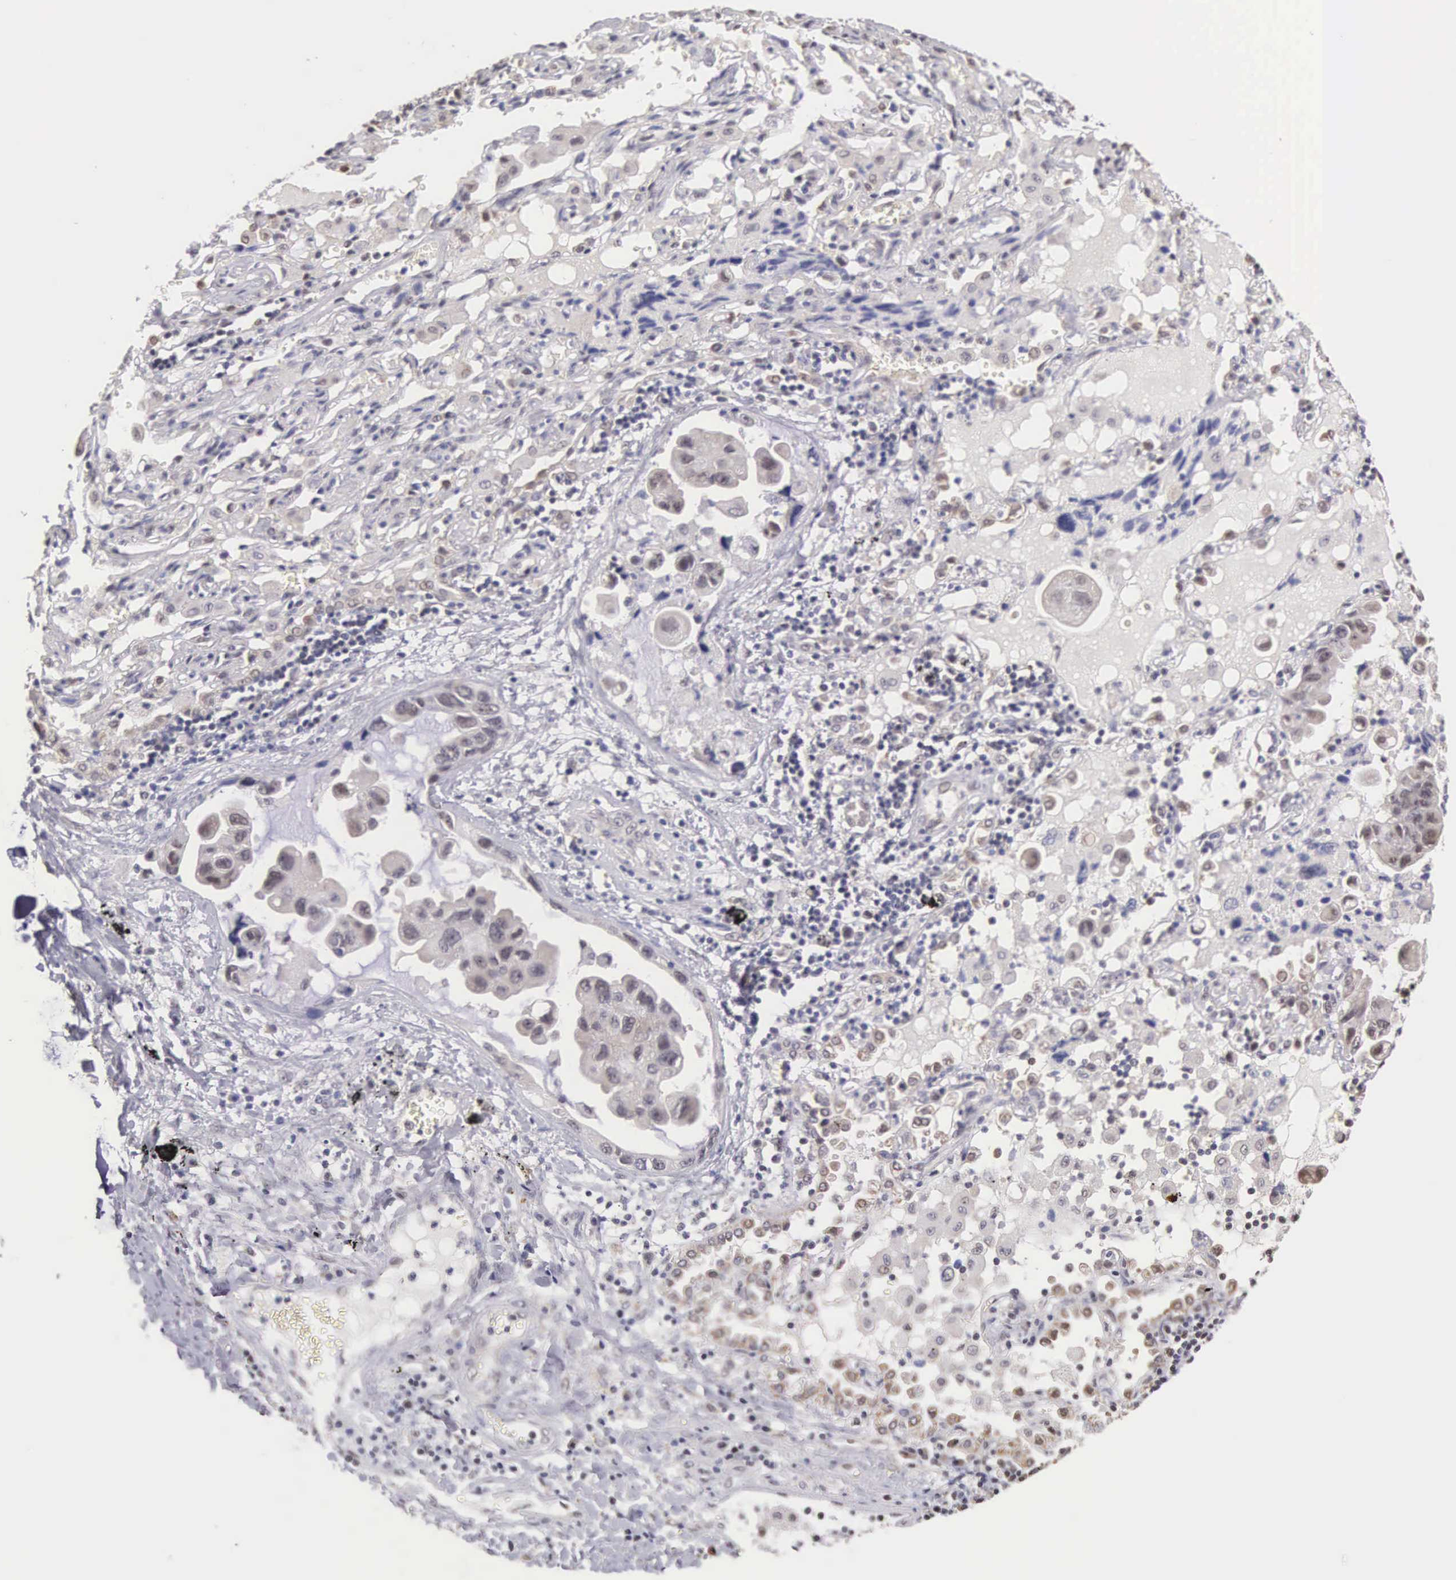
{"staining": {"intensity": "weak", "quantity": "<25%", "location": "cytoplasmic/membranous,nuclear"}, "tissue": "lung cancer", "cell_type": "Tumor cells", "image_type": "cancer", "snomed": [{"axis": "morphology", "description": "Adenocarcinoma, NOS"}, {"axis": "topography", "description": "Lung"}], "caption": "High power microscopy image of an immunohistochemistry (IHC) image of lung cancer (adenocarcinoma), revealing no significant staining in tumor cells.", "gene": "HMGXB4", "patient": {"sex": "male", "age": 64}}